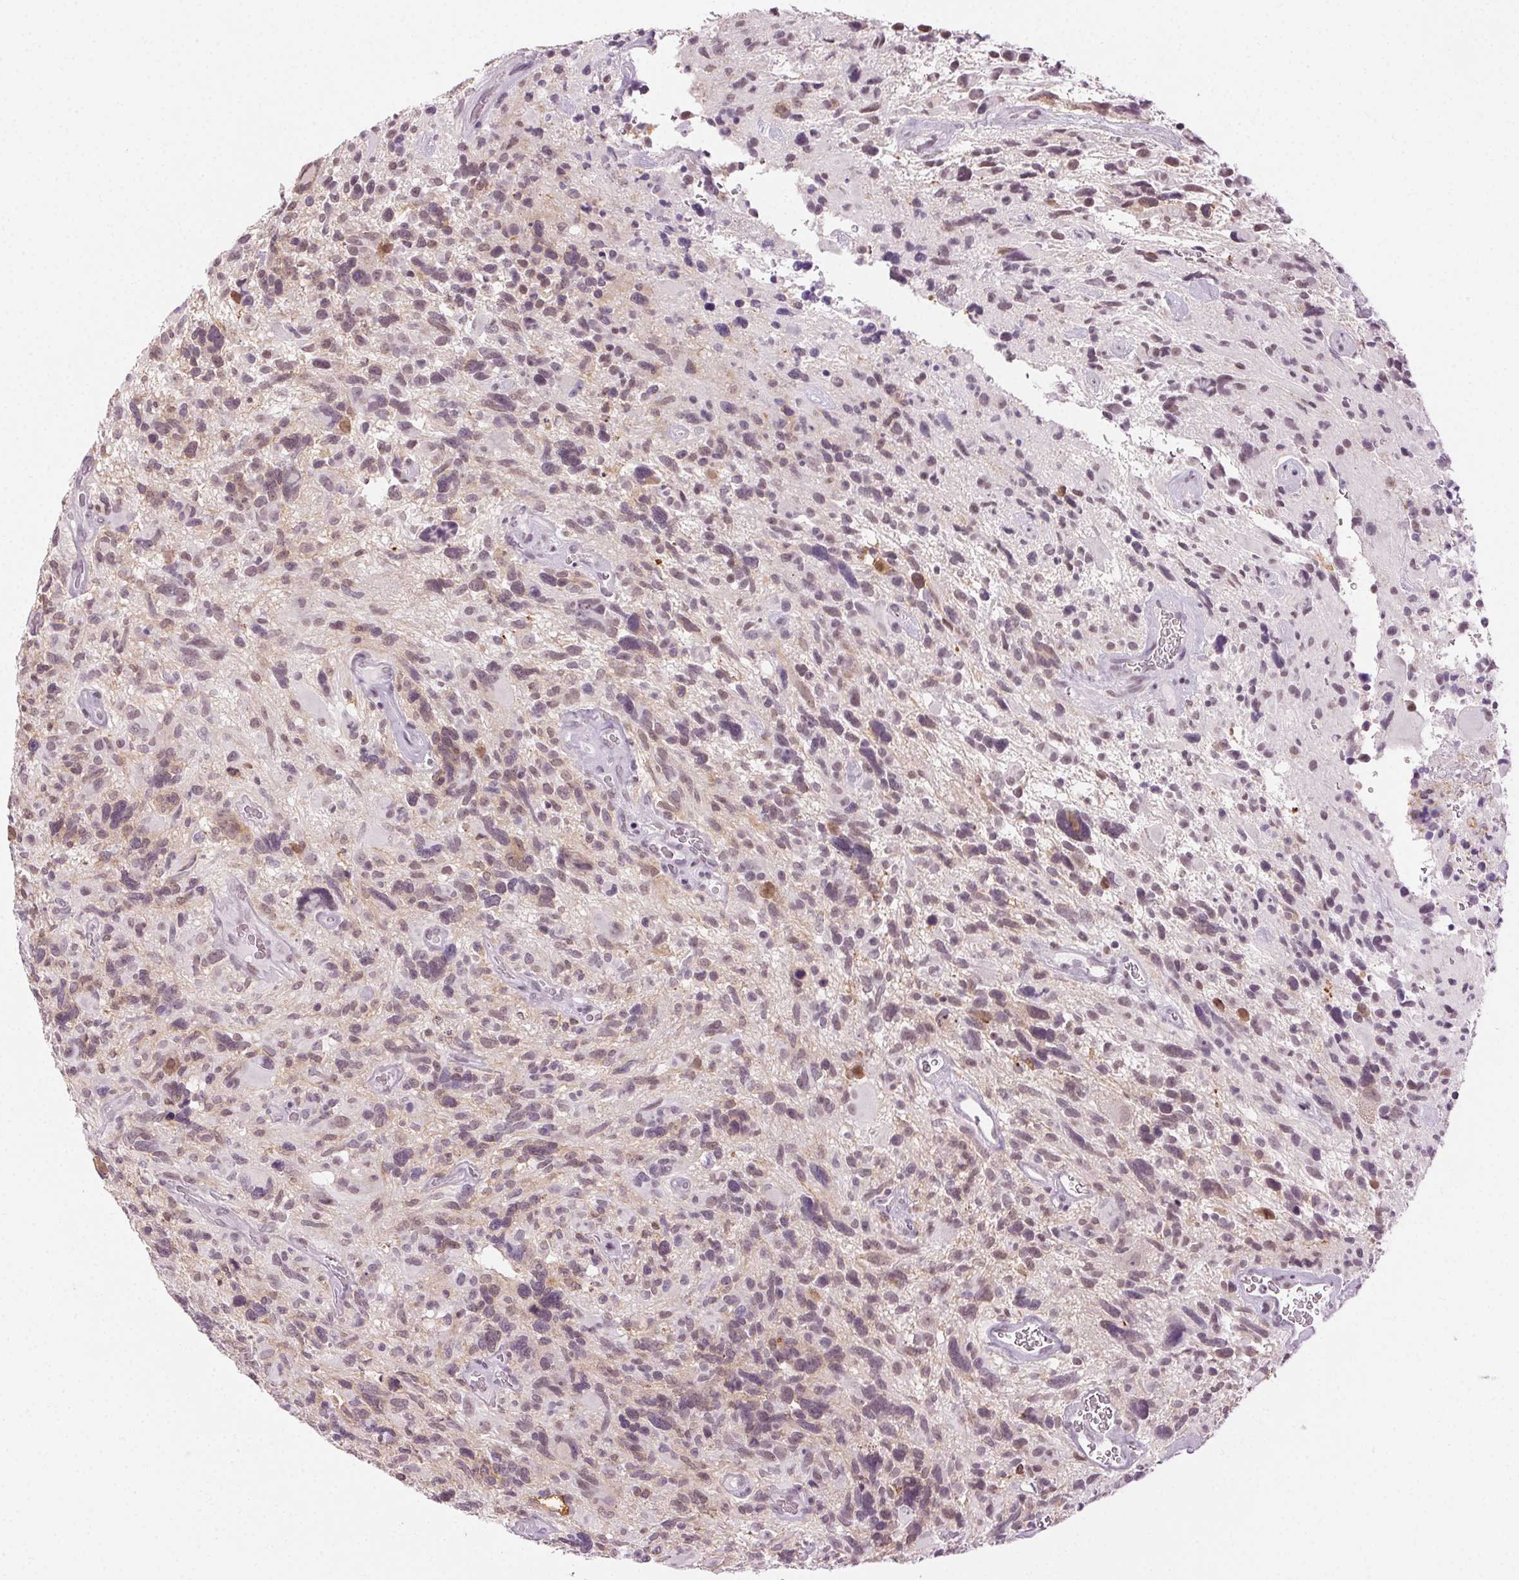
{"staining": {"intensity": "weak", "quantity": "25%-75%", "location": "cytoplasmic/membranous,nuclear"}, "tissue": "glioma", "cell_type": "Tumor cells", "image_type": "cancer", "snomed": [{"axis": "morphology", "description": "Glioma, malignant, High grade"}, {"axis": "topography", "description": "Brain"}], "caption": "High-grade glioma (malignant) tissue demonstrates weak cytoplasmic/membranous and nuclear staining in about 25%-75% of tumor cells, visualized by immunohistochemistry.", "gene": "AIF1L", "patient": {"sex": "male", "age": 49}}